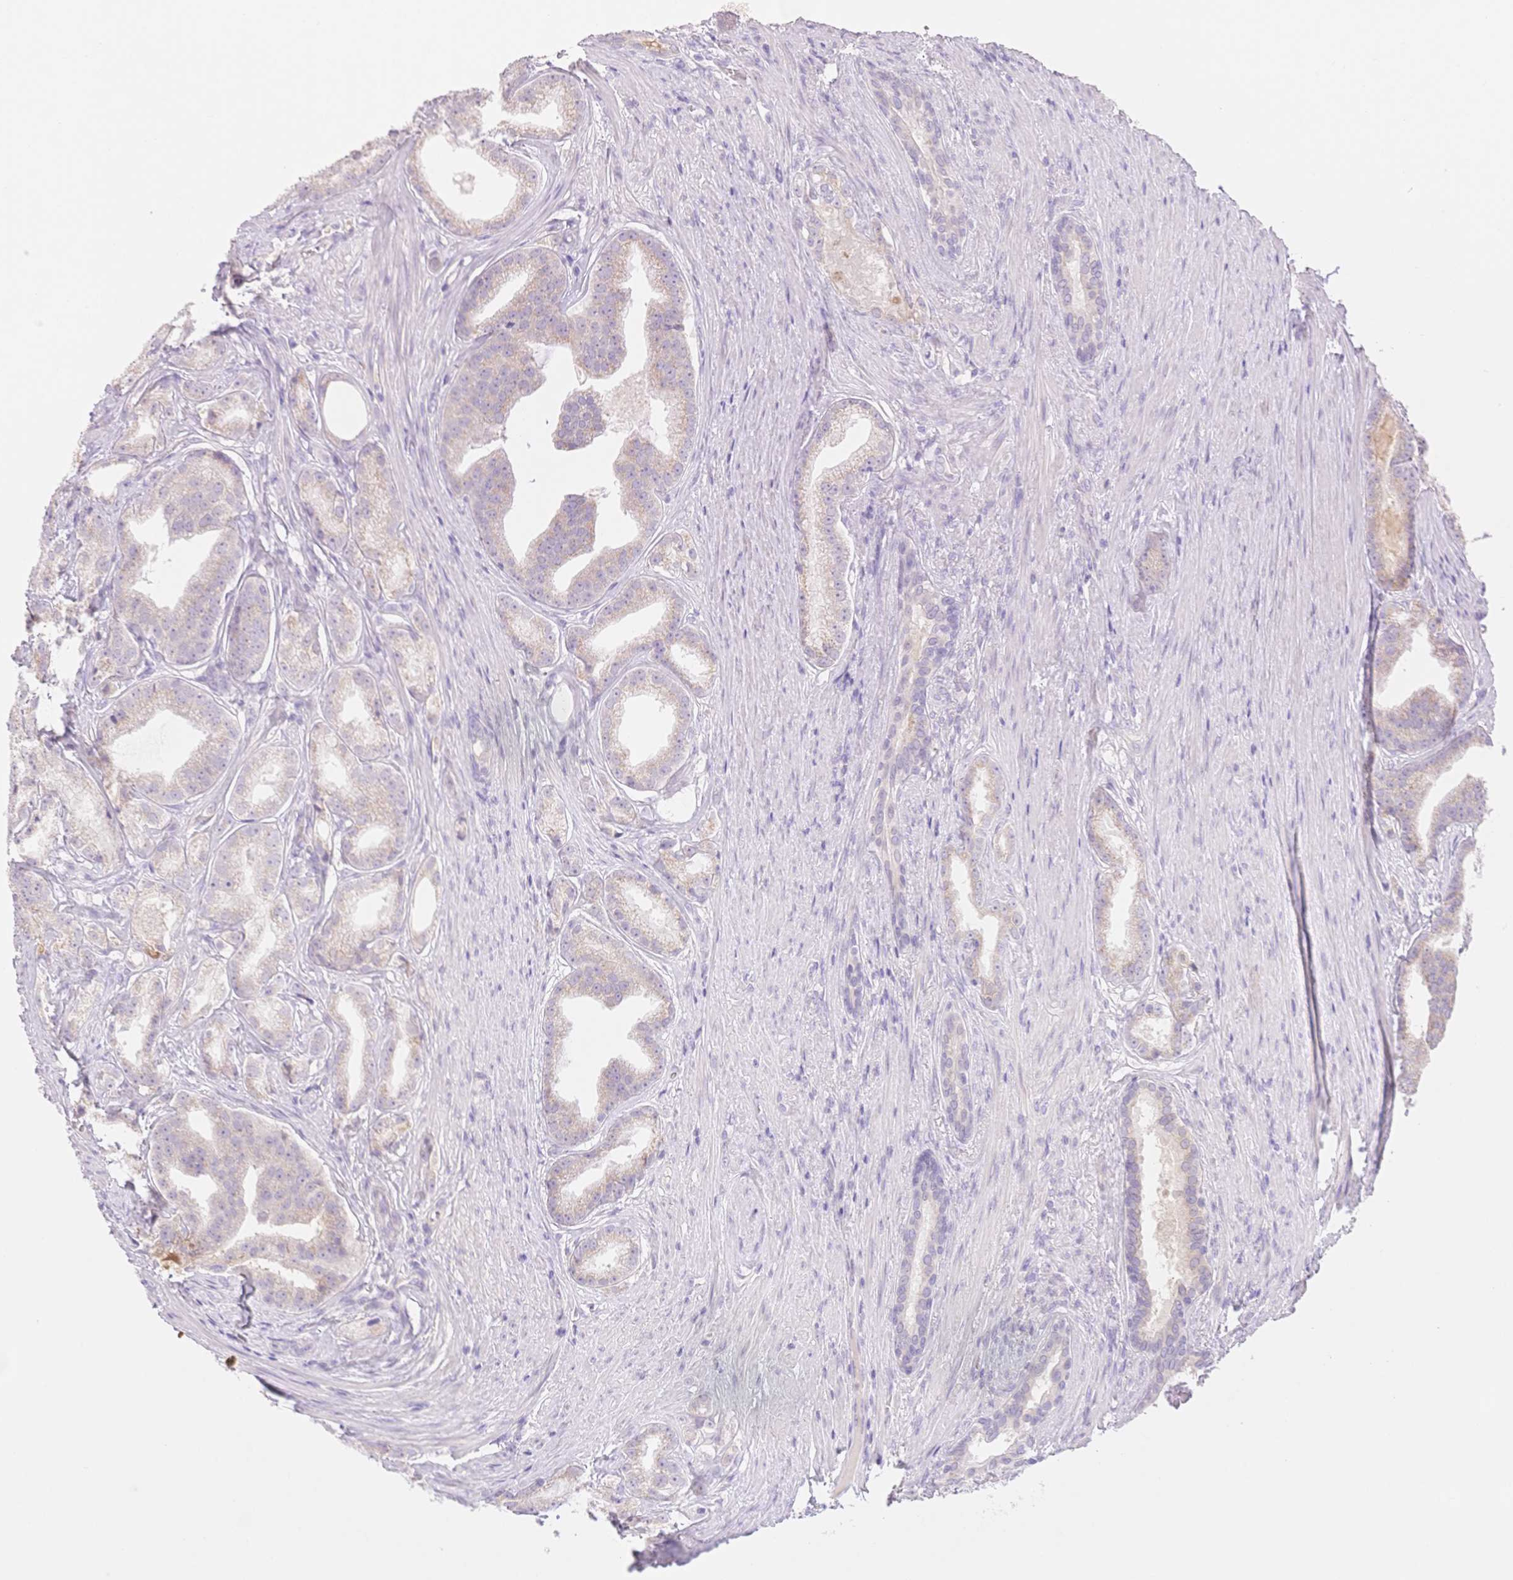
{"staining": {"intensity": "weak", "quantity": "<25%", "location": "cytoplasmic/membranous"}, "tissue": "prostate cancer", "cell_type": "Tumor cells", "image_type": "cancer", "snomed": [{"axis": "morphology", "description": "Adenocarcinoma, Low grade"}, {"axis": "topography", "description": "Prostate"}], "caption": "A histopathology image of prostate low-grade adenocarcinoma stained for a protein displays no brown staining in tumor cells. The staining was performed using DAB (3,3'-diaminobenzidine) to visualize the protein expression in brown, while the nuclei were stained in blue with hematoxylin (Magnification: 20x).", "gene": "SUV39H2", "patient": {"sex": "male", "age": 65}}